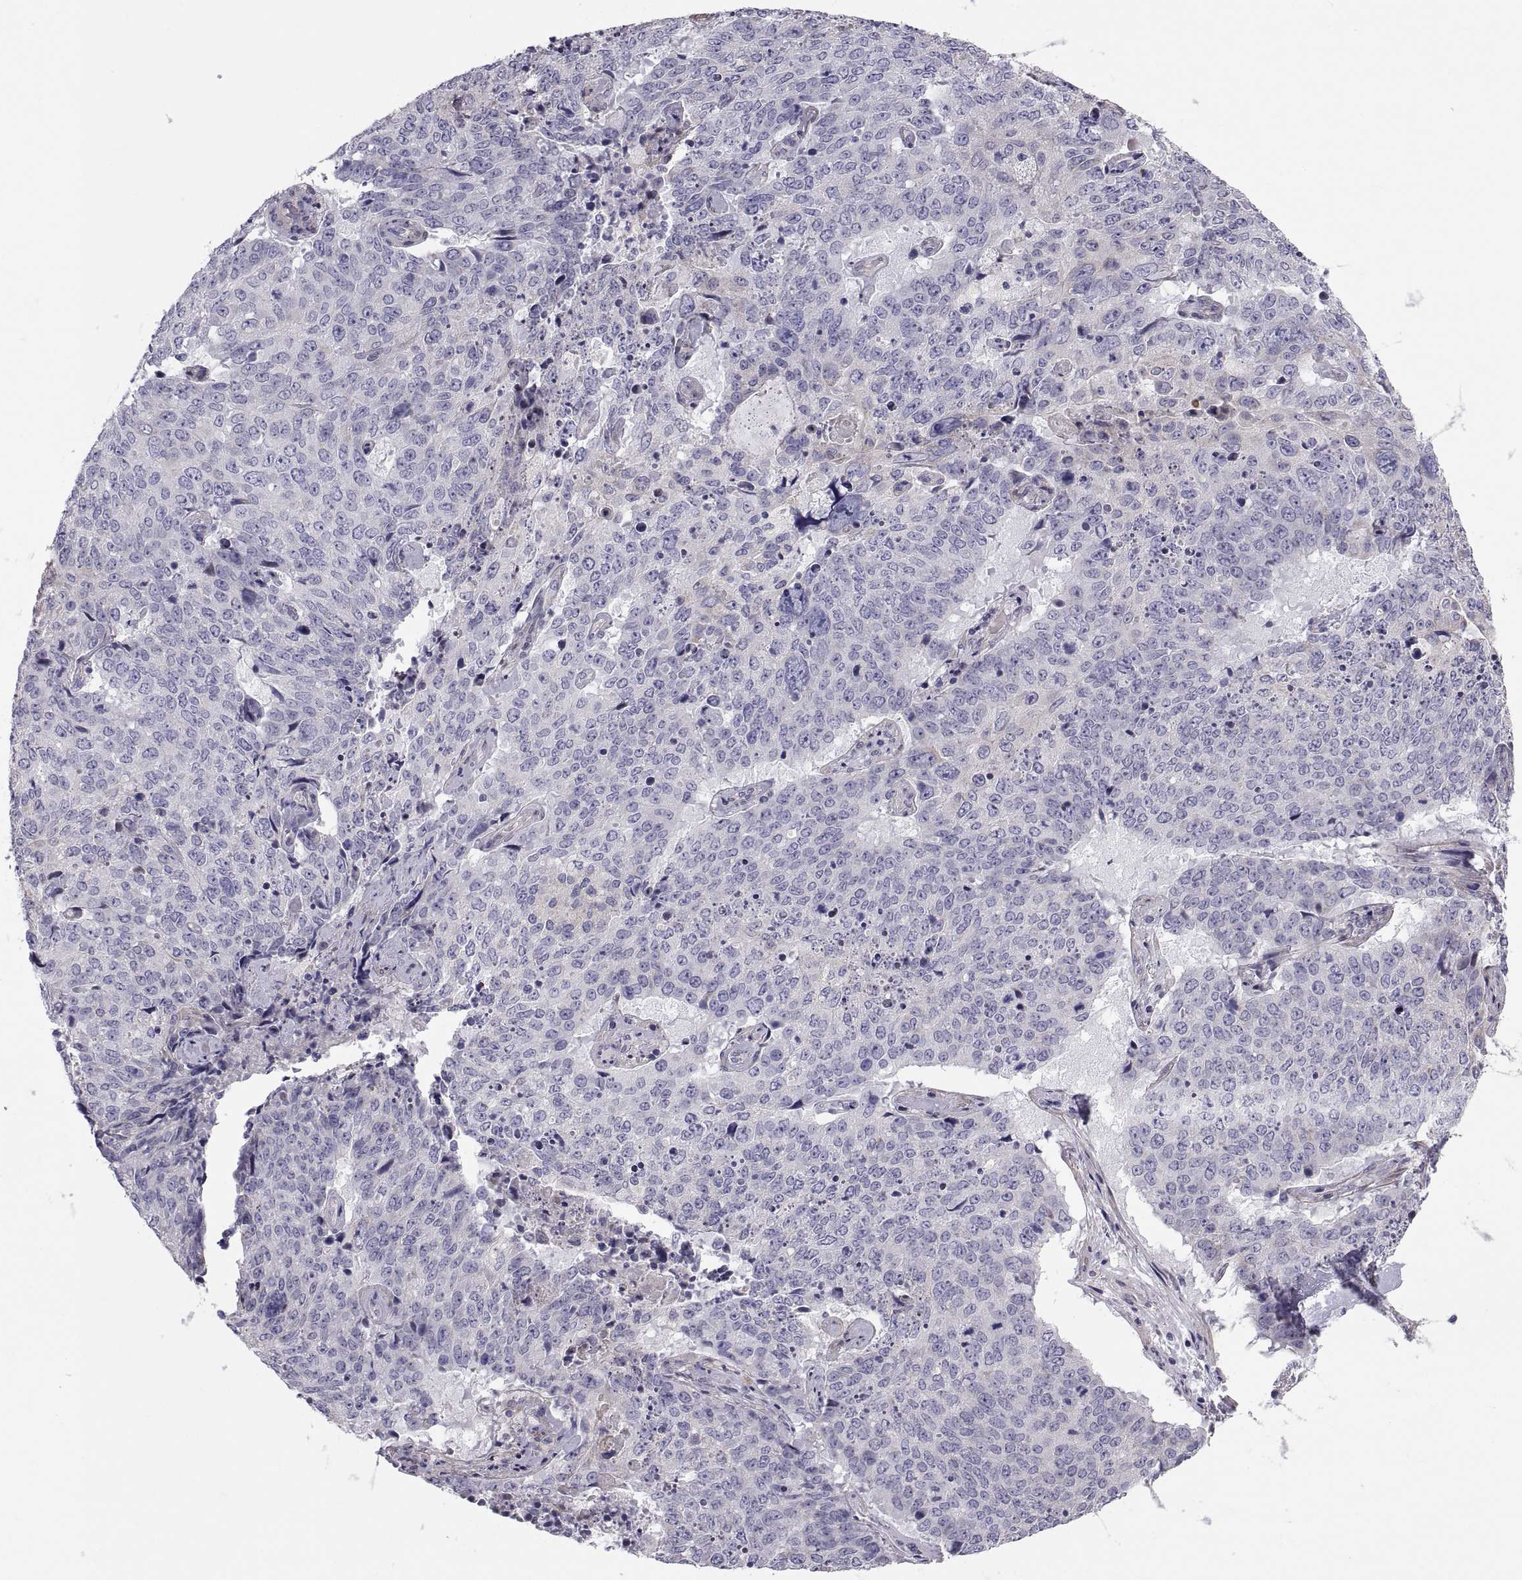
{"staining": {"intensity": "negative", "quantity": "none", "location": "none"}, "tissue": "lung cancer", "cell_type": "Tumor cells", "image_type": "cancer", "snomed": [{"axis": "morphology", "description": "Normal tissue, NOS"}, {"axis": "morphology", "description": "Squamous cell carcinoma, NOS"}, {"axis": "topography", "description": "Bronchus"}, {"axis": "topography", "description": "Lung"}], "caption": "Immunohistochemistry histopathology image of neoplastic tissue: lung cancer stained with DAB (3,3'-diaminobenzidine) shows no significant protein expression in tumor cells. (Stains: DAB immunohistochemistry with hematoxylin counter stain, Microscopy: brightfield microscopy at high magnification).", "gene": "ANO1", "patient": {"sex": "male", "age": 64}}